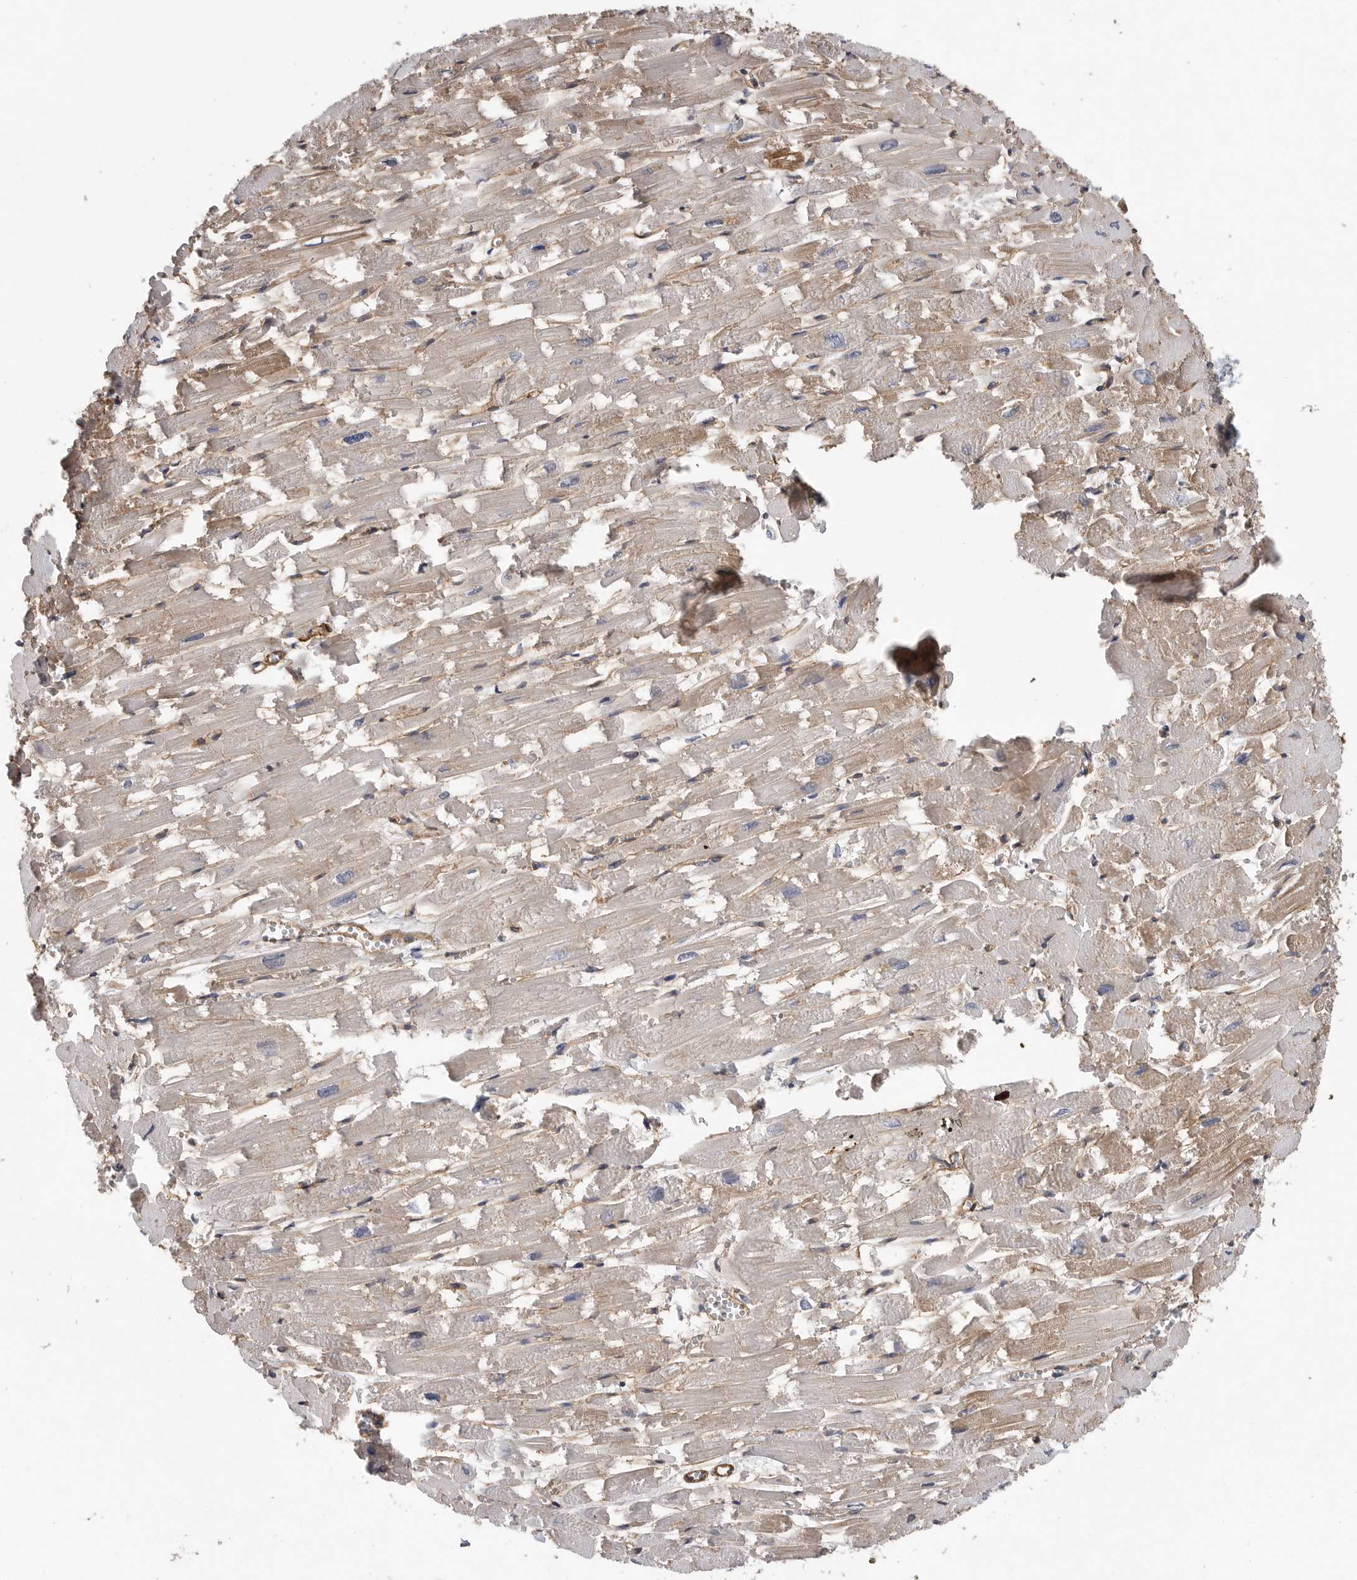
{"staining": {"intensity": "weak", "quantity": "25%-75%", "location": "cytoplasmic/membranous"}, "tissue": "heart muscle", "cell_type": "Cardiomyocytes", "image_type": "normal", "snomed": [{"axis": "morphology", "description": "Normal tissue, NOS"}, {"axis": "topography", "description": "Heart"}], "caption": "Cardiomyocytes demonstrate low levels of weak cytoplasmic/membranous staining in about 25%-75% of cells in normal heart muscle. (DAB (3,3'-diaminobenzidine) IHC with brightfield microscopy, high magnification).", "gene": "OXR1", "patient": {"sex": "male", "age": 54}}